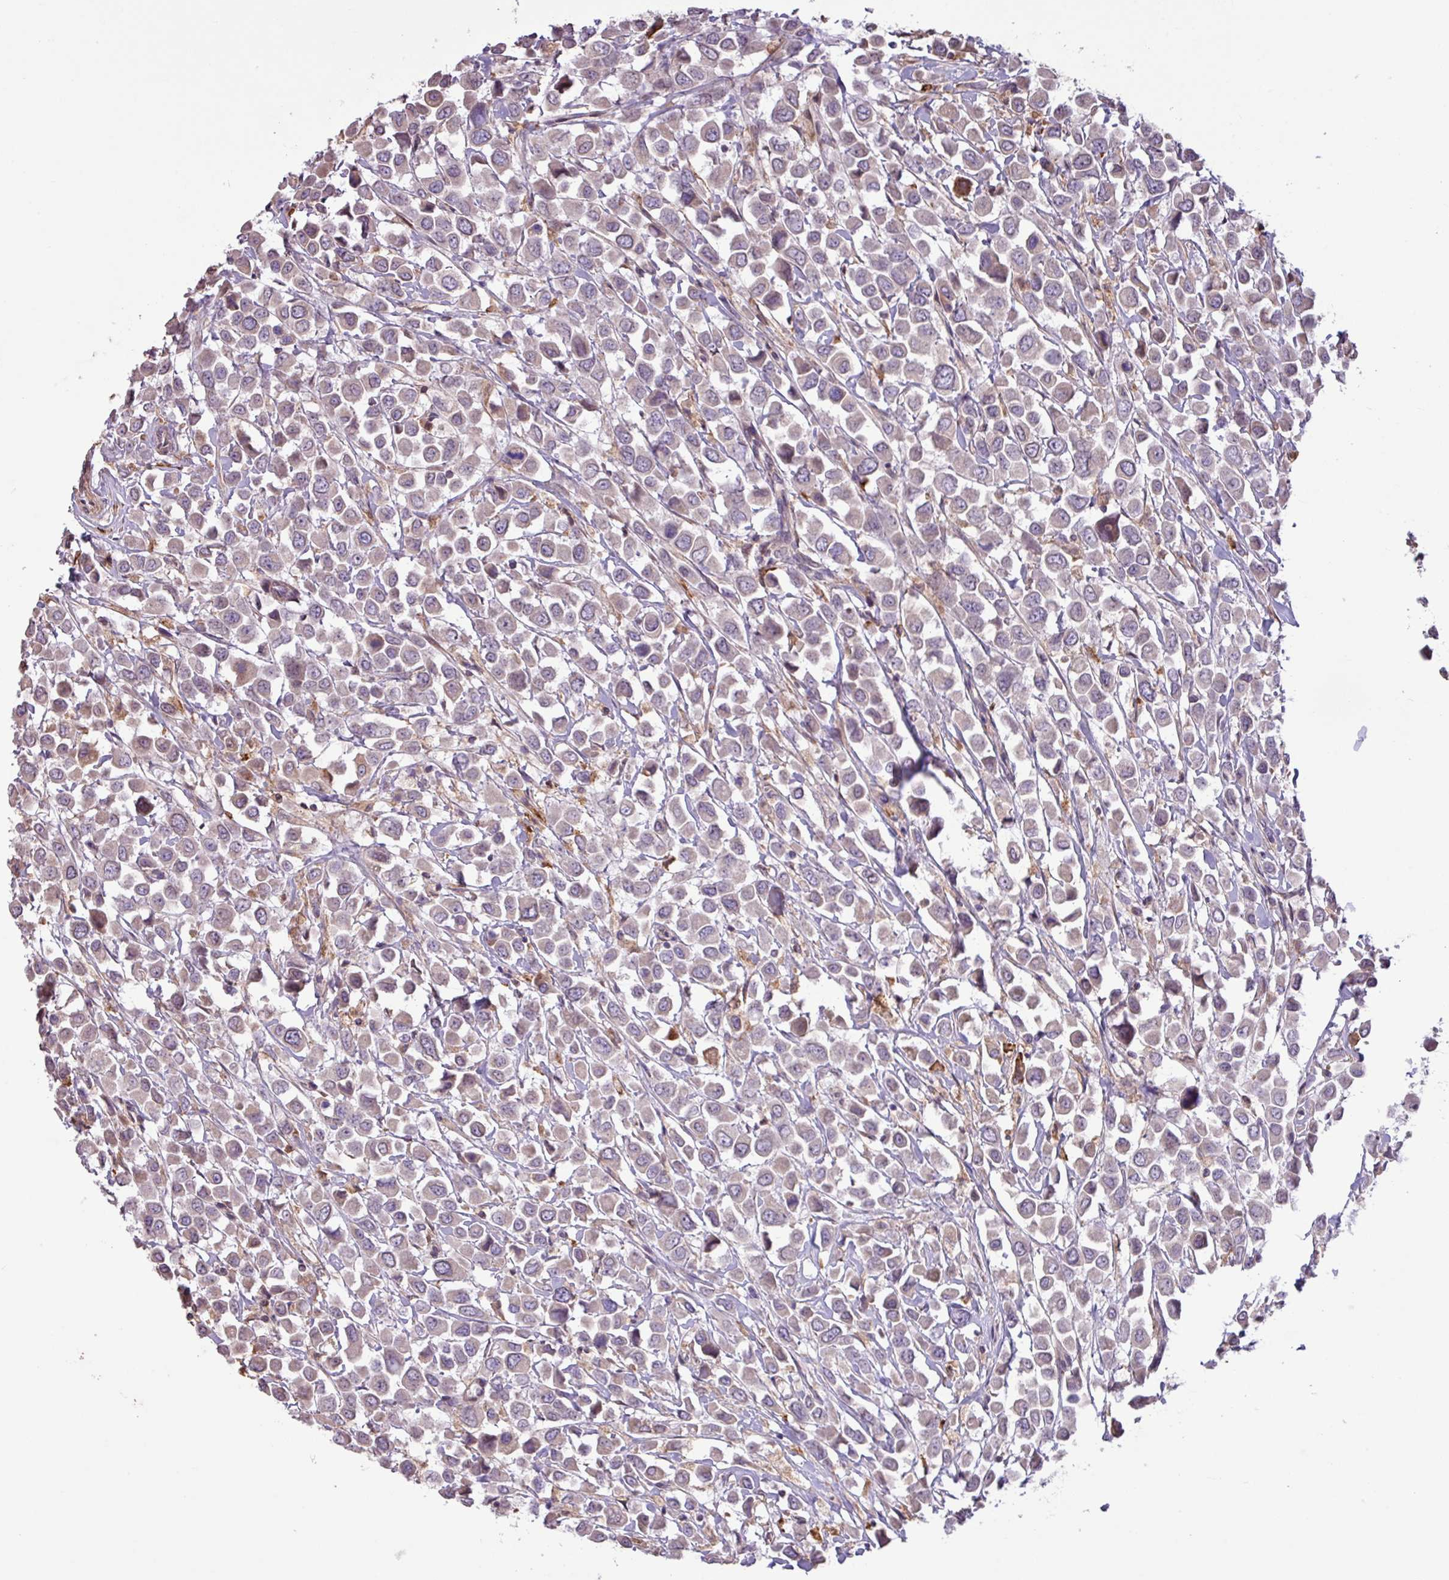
{"staining": {"intensity": "weak", "quantity": "<25%", "location": "cytoplasmic/membranous"}, "tissue": "breast cancer", "cell_type": "Tumor cells", "image_type": "cancer", "snomed": [{"axis": "morphology", "description": "Duct carcinoma"}, {"axis": "topography", "description": "Breast"}], "caption": "Protein analysis of infiltrating ductal carcinoma (breast) shows no significant staining in tumor cells.", "gene": "ARHGEF25", "patient": {"sex": "female", "age": 61}}